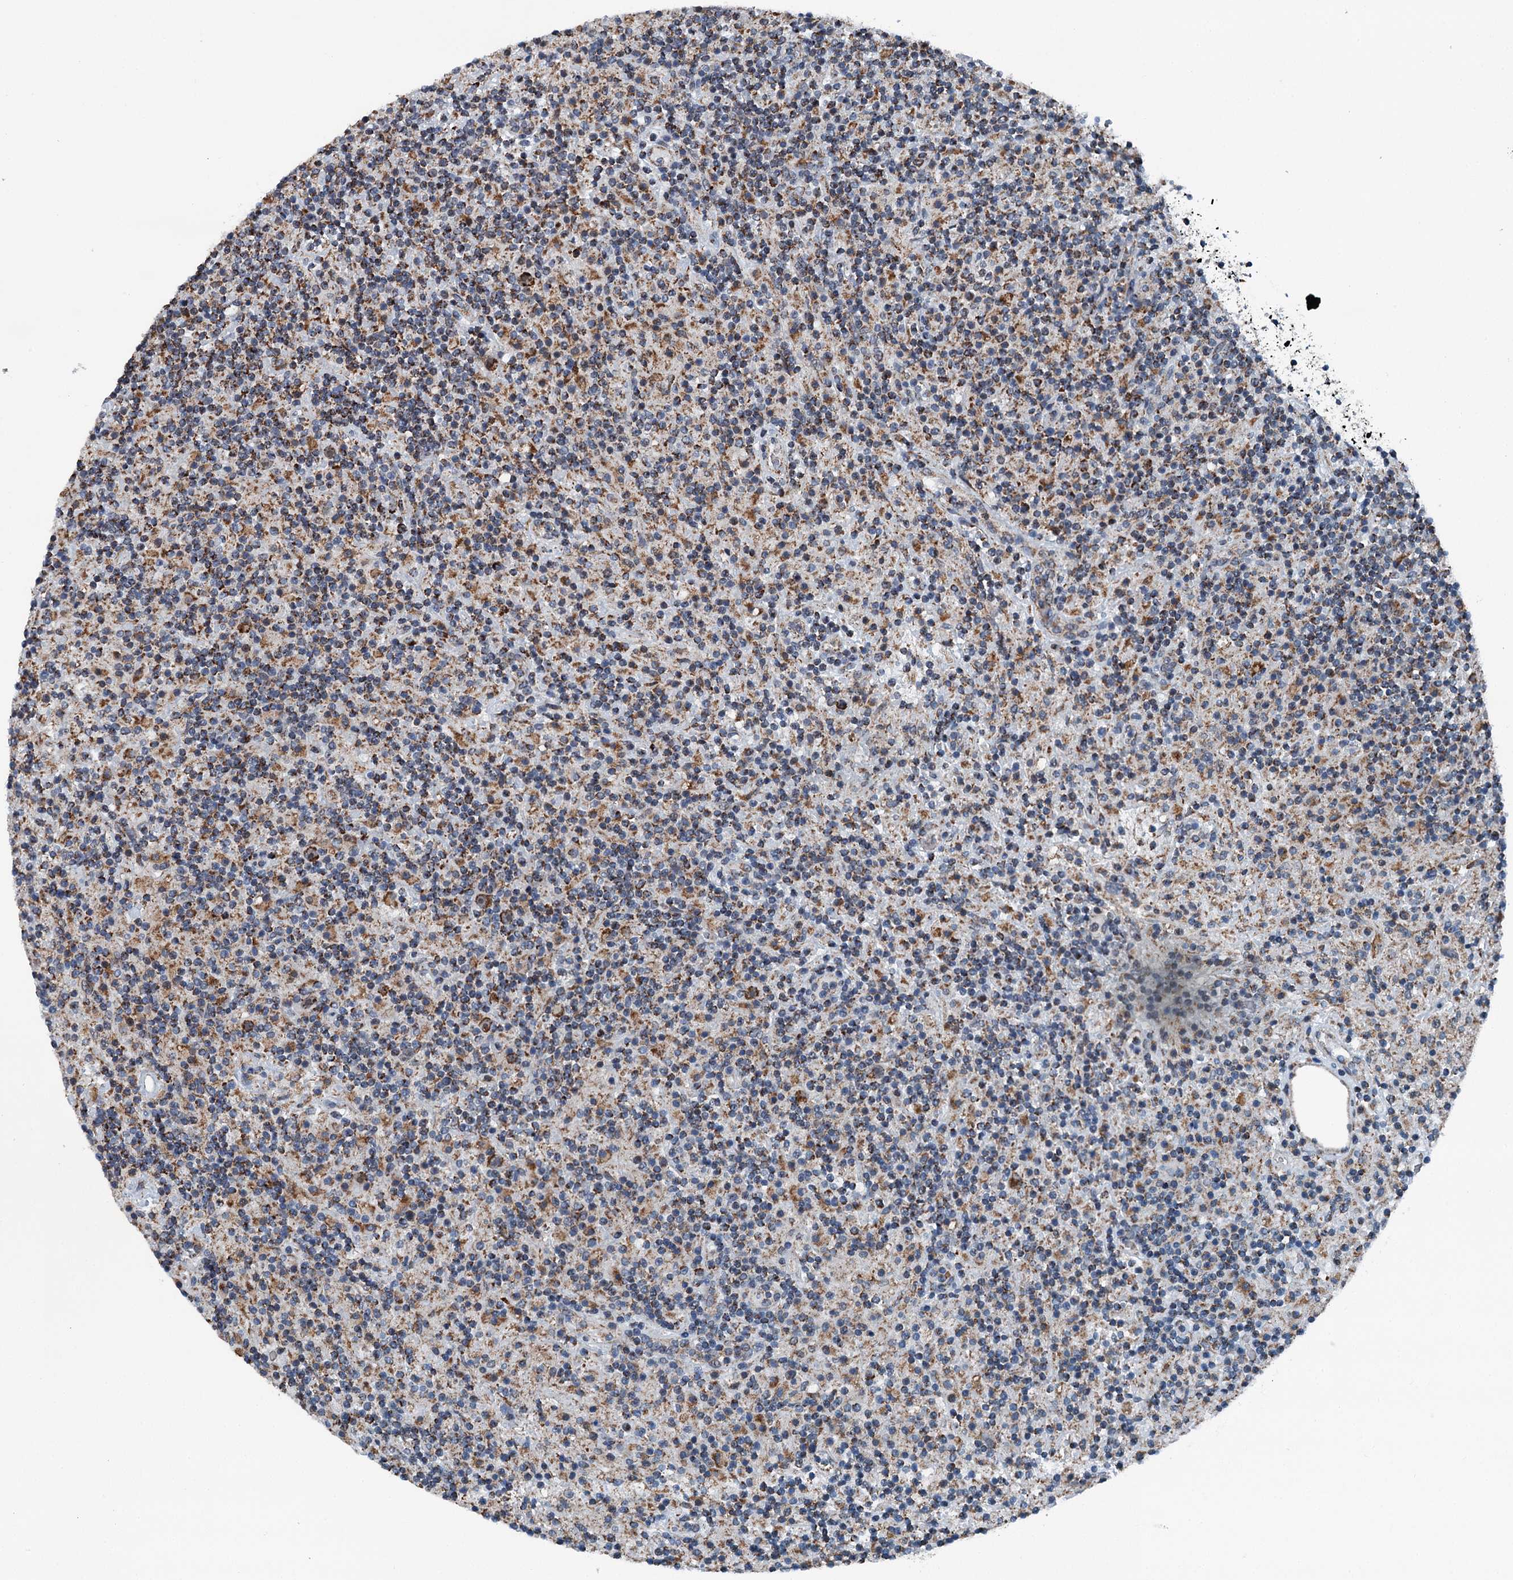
{"staining": {"intensity": "moderate", "quantity": ">75%", "location": "cytoplasmic/membranous"}, "tissue": "lymphoma", "cell_type": "Tumor cells", "image_type": "cancer", "snomed": [{"axis": "morphology", "description": "Hodgkin's disease, NOS"}, {"axis": "topography", "description": "Lymph node"}], "caption": "Immunohistochemical staining of Hodgkin's disease demonstrates medium levels of moderate cytoplasmic/membranous protein expression in about >75% of tumor cells.", "gene": "TRPT1", "patient": {"sex": "male", "age": 70}}